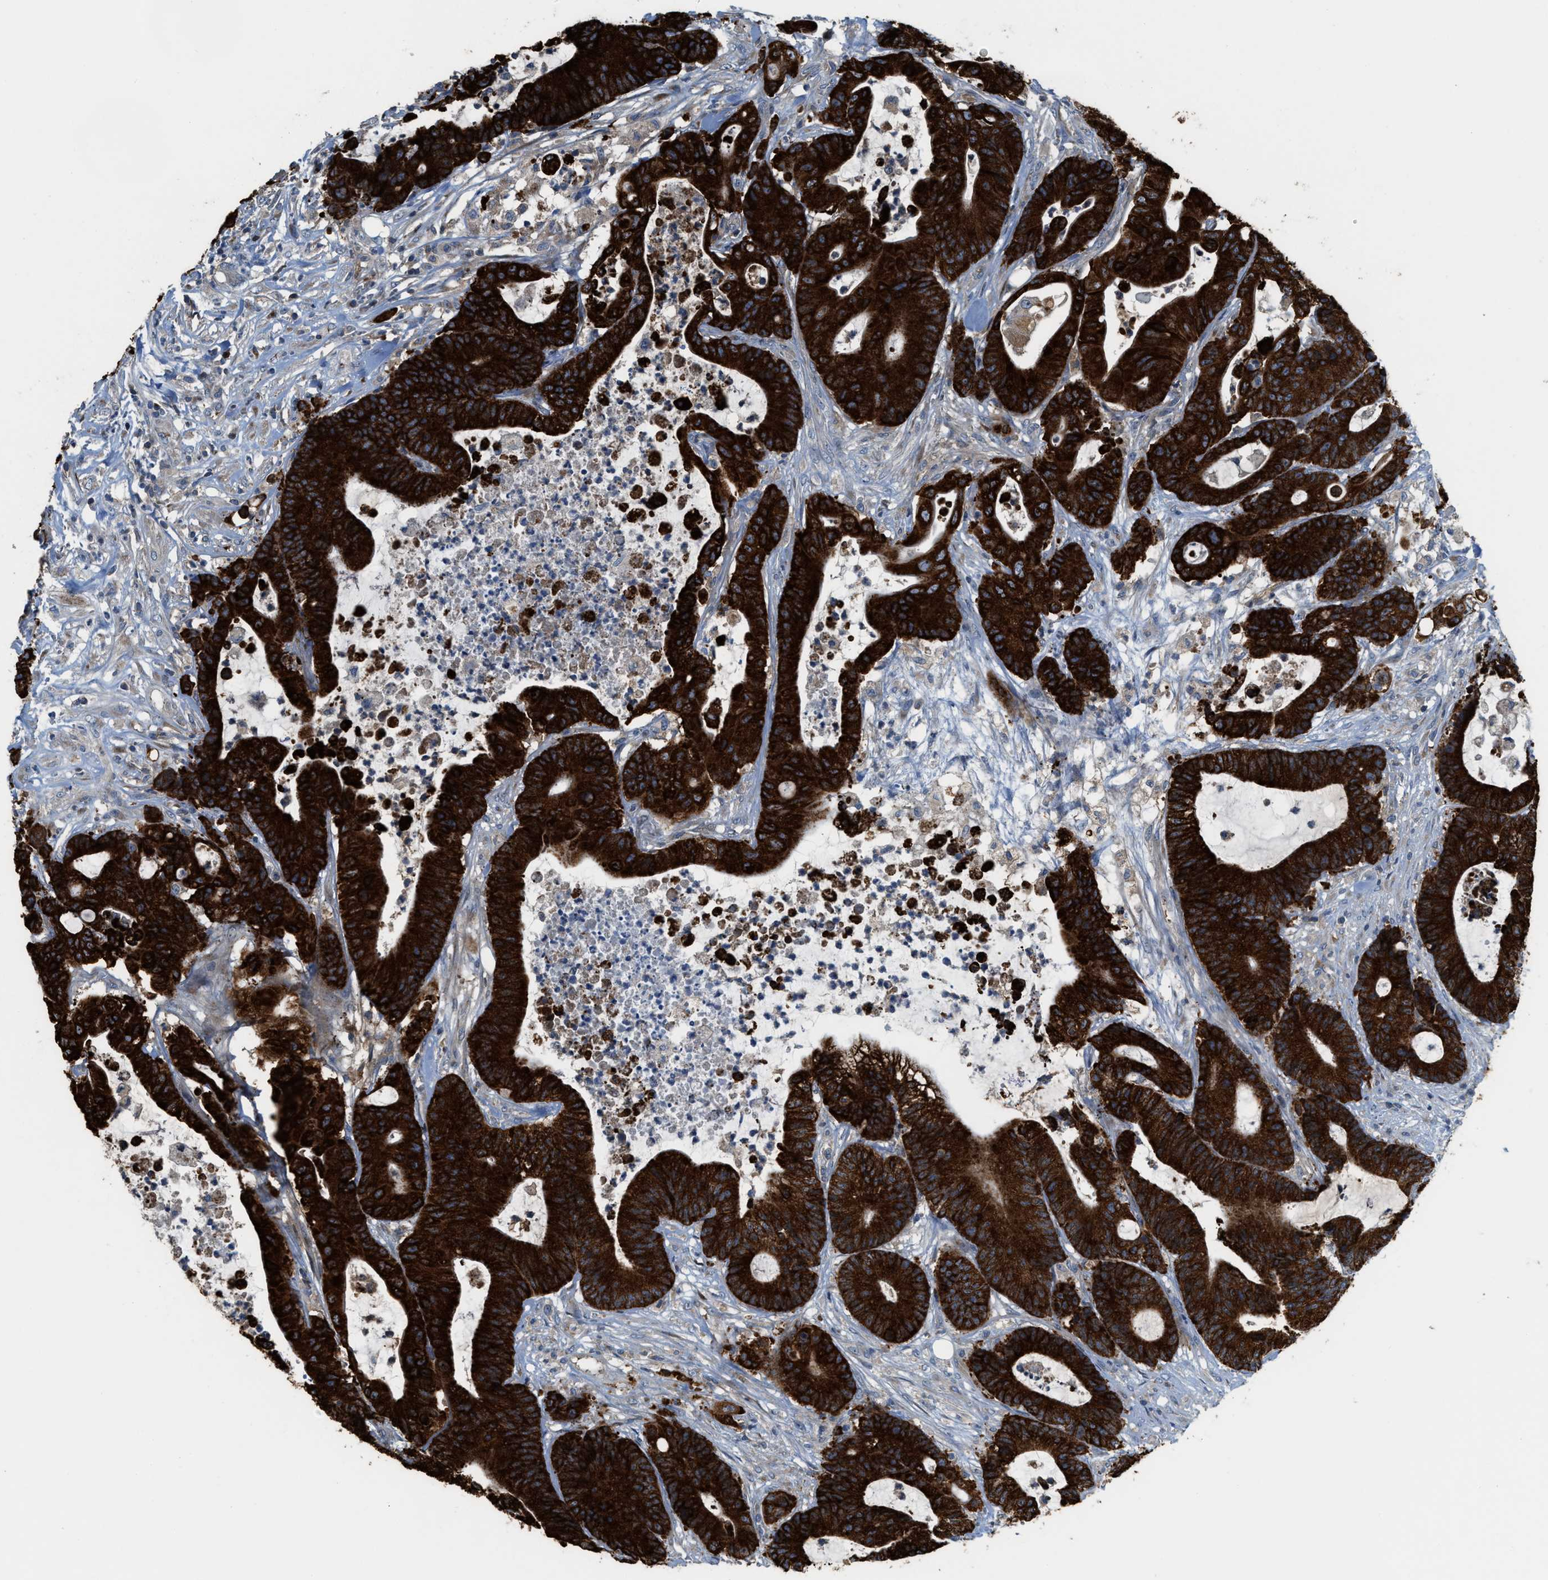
{"staining": {"intensity": "strong", "quantity": ">75%", "location": "cytoplasmic/membranous"}, "tissue": "colorectal cancer", "cell_type": "Tumor cells", "image_type": "cancer", "snomed": [{"axis": "morphology", "description": "Adenocarcinoma, NOS"}, {"axis": "topography", "description": "Colon"}], "caption": "Human colorectal adenocarcinoma stained for a protein (brown) demonstrates strong cytoplasmic/membranous positive staining in approximately >75% of tumor cells.", "gene": "DIPK1A", "patient": {"sex": "female", "age": 84}}